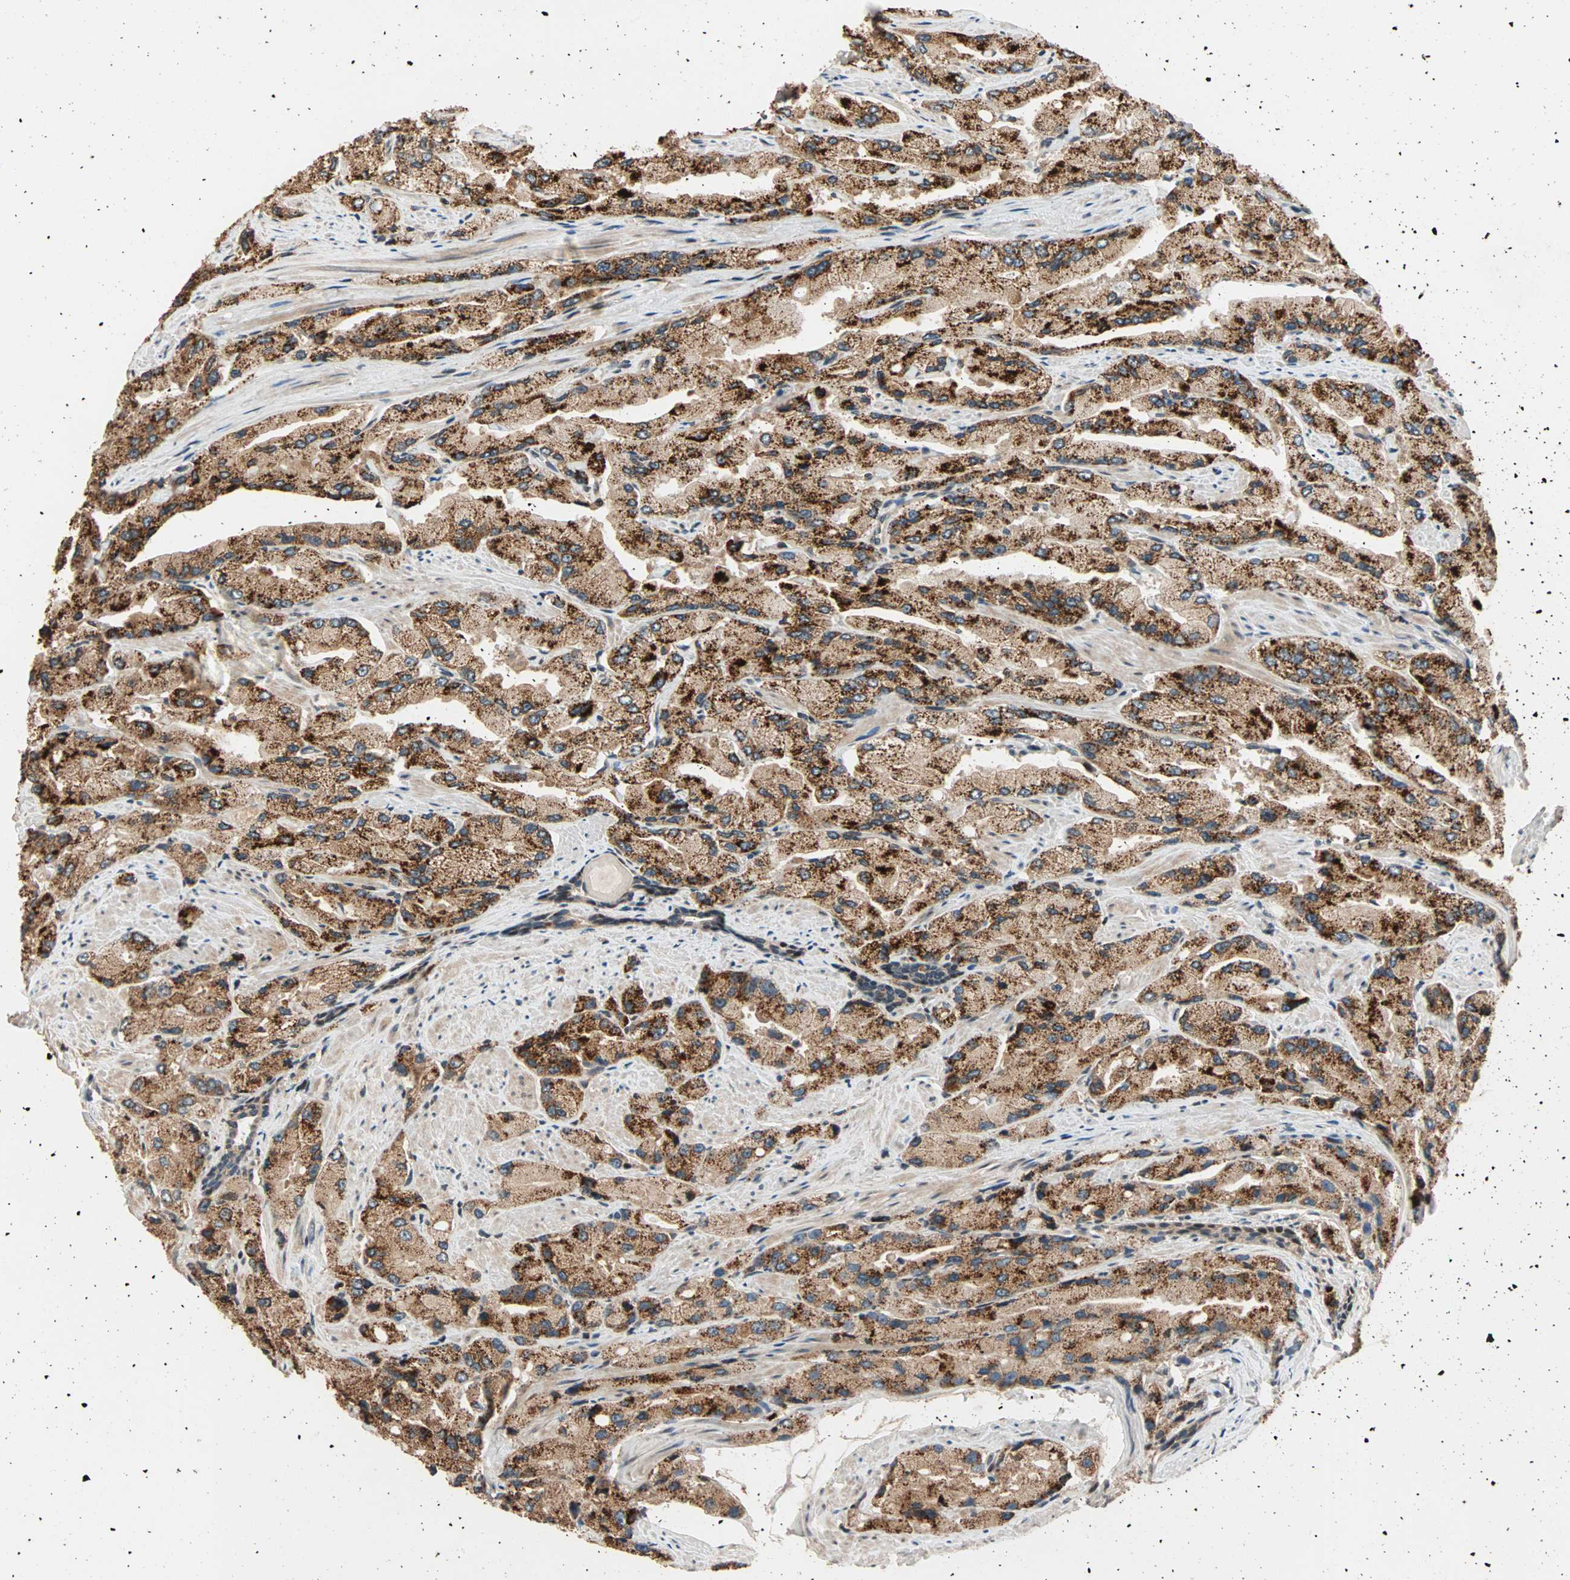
{"staining": {"intensity": "strong", "quantity": ">75%", "location": "cytoplasmic/membranous"}, "tissue": "prostate cancer", "cell_type": "Tumor cells", "image_type": "cancer", "snomed": [{"axis": "morphology", "description": "Adenocarcinoma, High grade"}, {"axis": "topography", "description": "Prostate"}], "caption": "DAB immunohistochemical staining of human prostate adenocarcinoma (high-grade) exhibits strong cytoplasmic/membranous protein positivity in about >75% of tumor cells. Immunohistochemistry stains the protein in brown and the nuclei are stained blue.", "gene": "HECW1", "patient": {"sex": "male", "age": 58}}